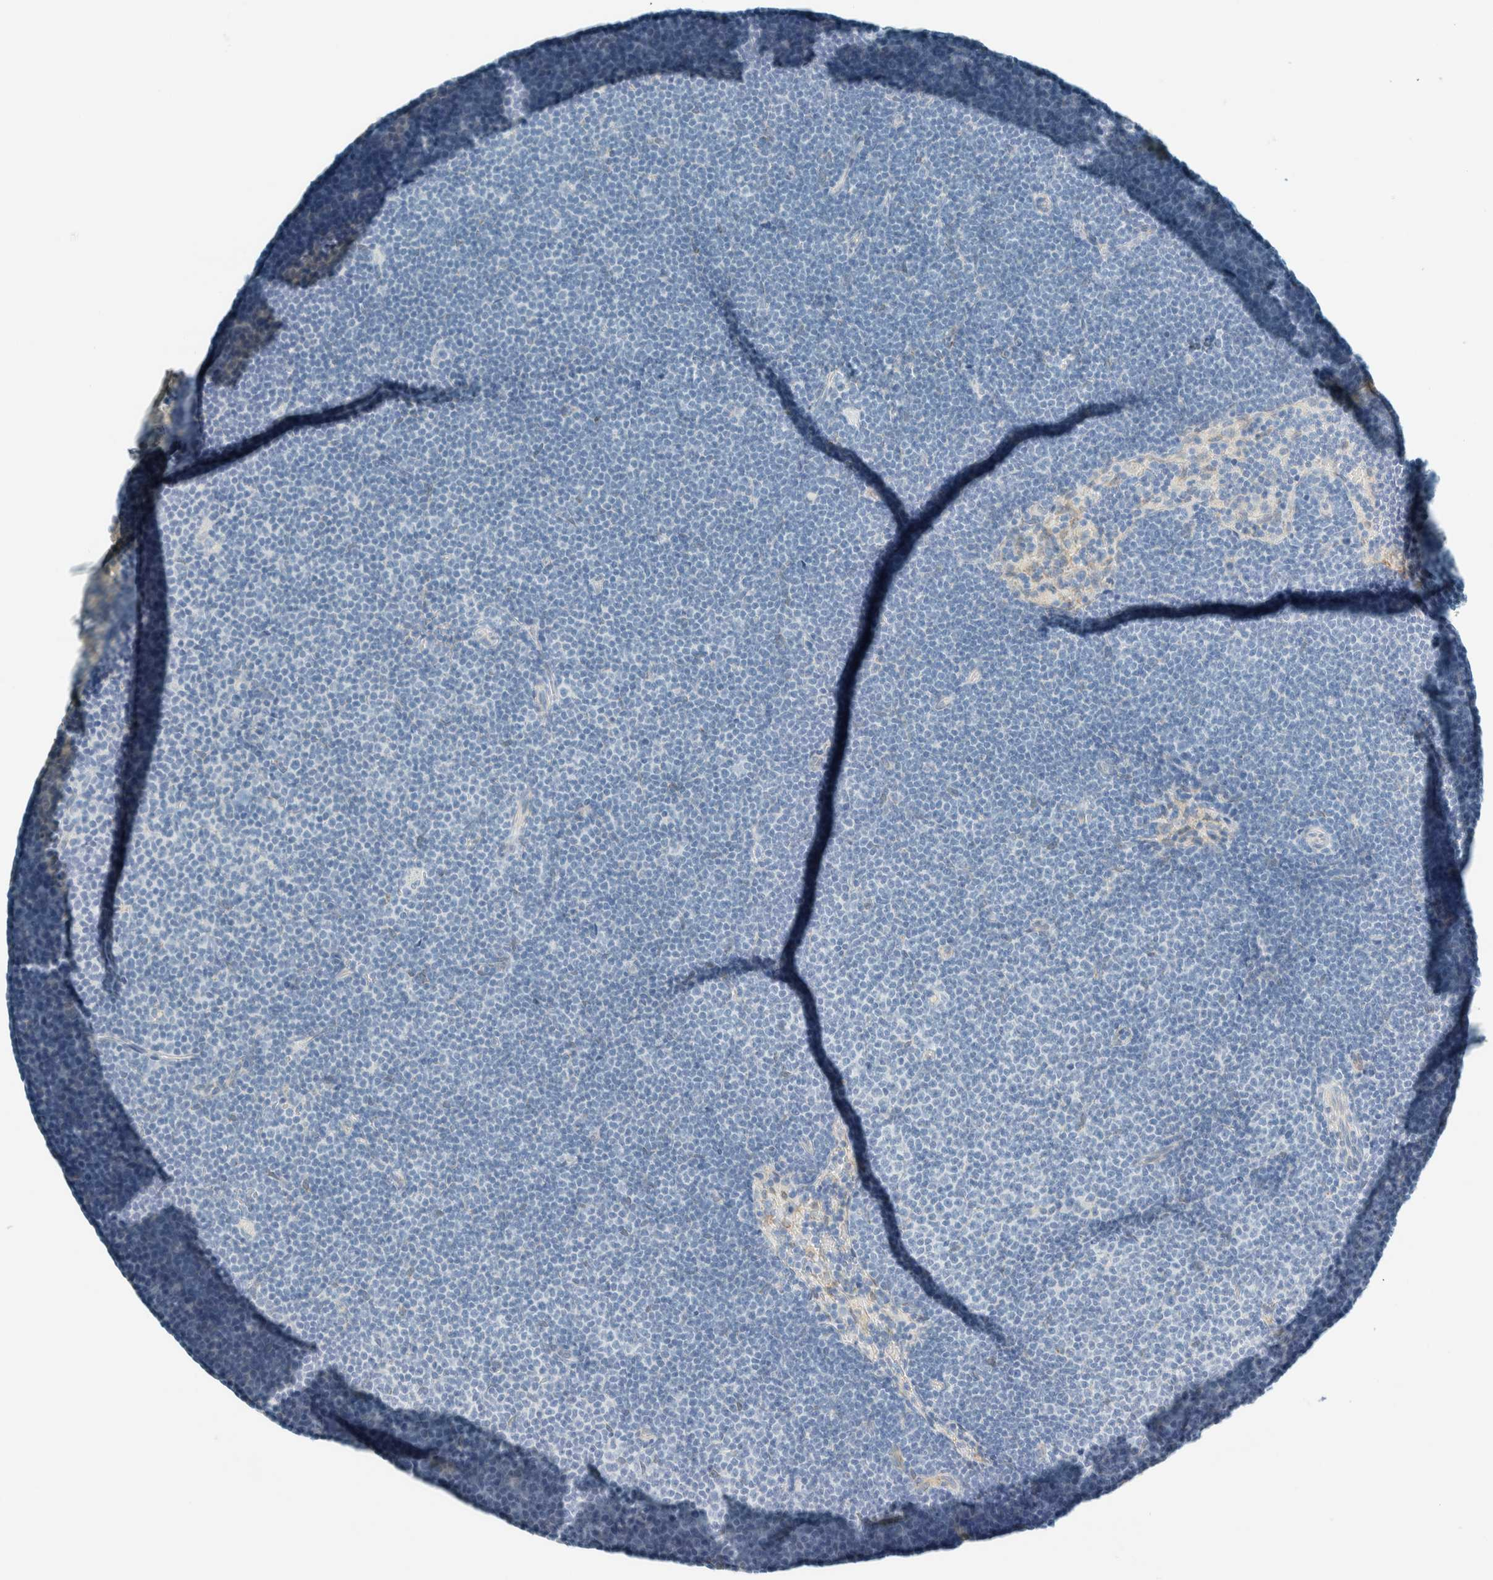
{"staining": {"intensity": "negative", "quantity": "none", "location": "none"}, "tissue": "lymphoma", "cell_type": "Tumor cells", "image_type": "cancer", "snomed": [{"axis": "morphology", "description": "Malignant lymphoma, non-Hodgkin's type, Low grade"}, {"axis": "topography", "description": "Lymph node"}], "caption": "A high-resolution image shows immunohistochemistry staining of lymphoma, which exhibits no significant positivity in tumor cells.", "gene": "ALDH7A1", "patient": {"sex": "female", "age": 53}}